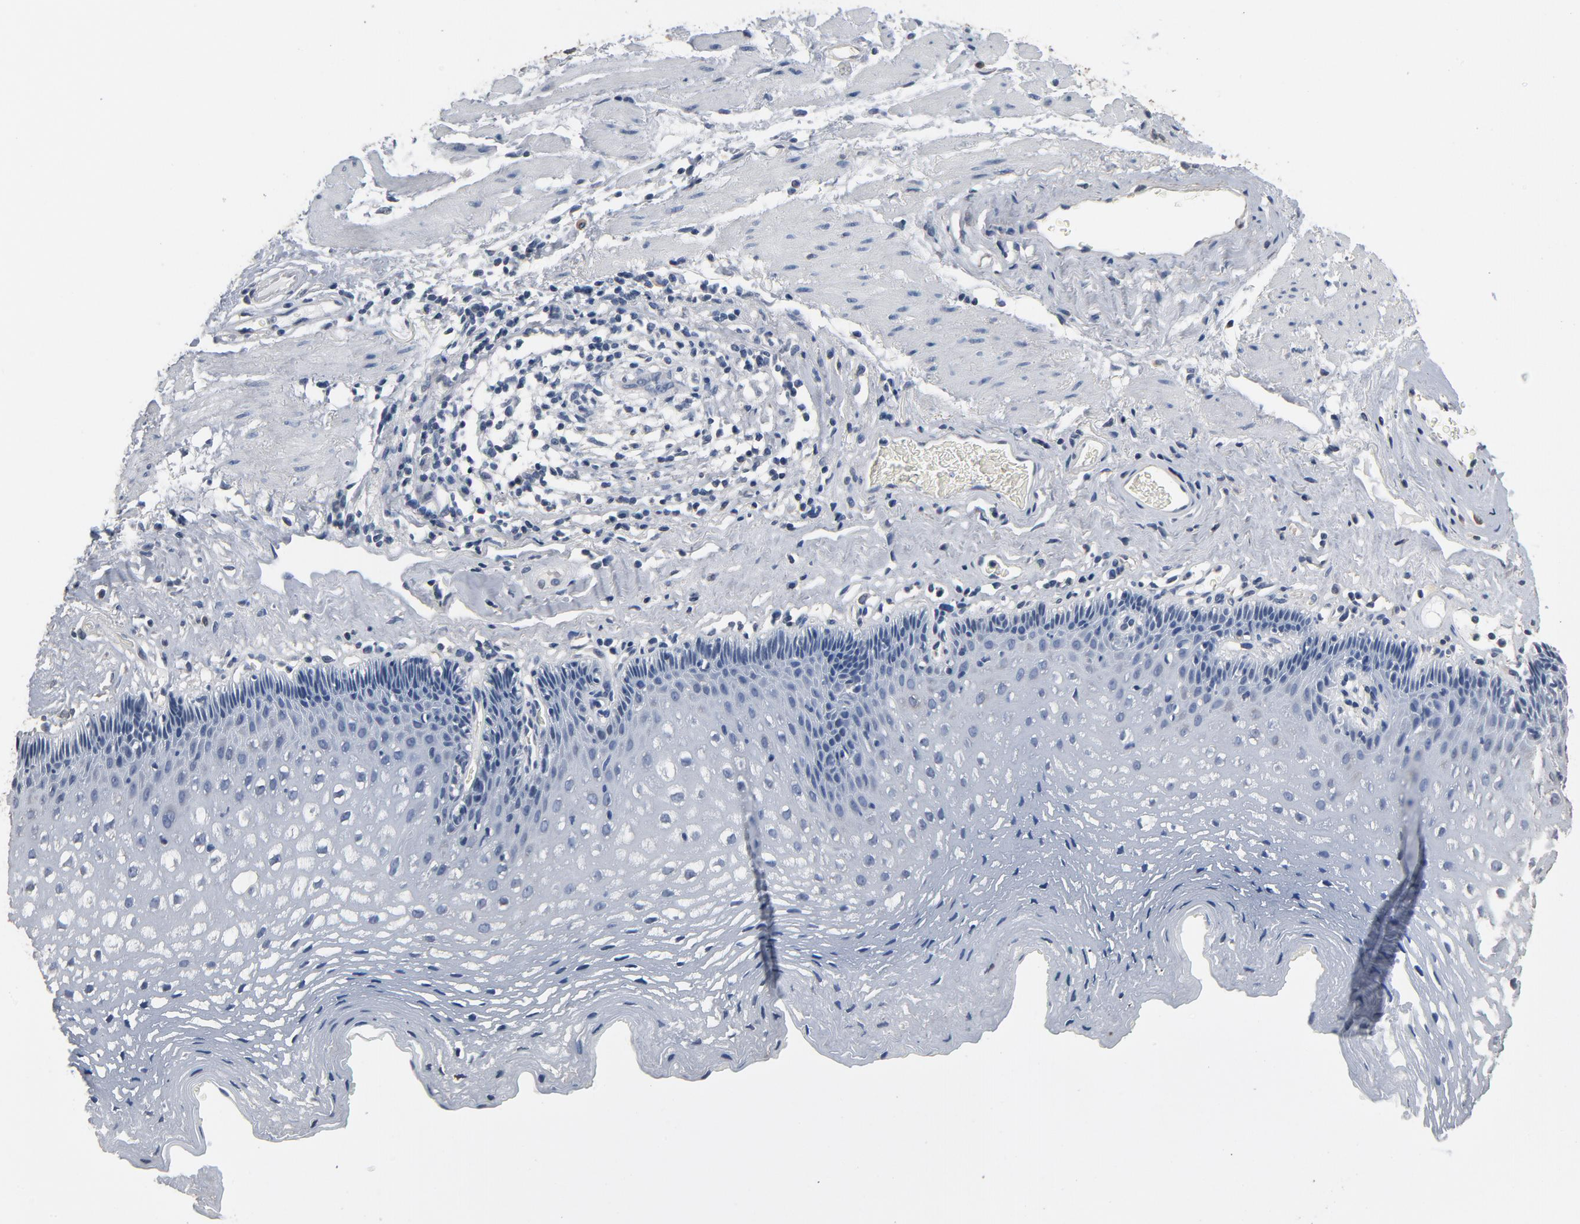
{"staining": {"intensity": "weak", "quantity": "<25%", "location": "cytoplasmic/membranous"}, "tissue": "esophagus", "cell_type": "Squamous epithelial cells", "image_type": "normal", "snomed": [{"axis": "morphology", "description": "Normal tissue, NOS"}, {"axis": "topography", "description": "Esophagus"}], "caption": "Immunohistochemistry (IHC) histopathology image of unremarkable human esophagus stained for a protein (brown), which exhibits no positivity in squamous epithelial cells.", "gene": "SOX6", "patient": {"sex": "female", "age": 70}}